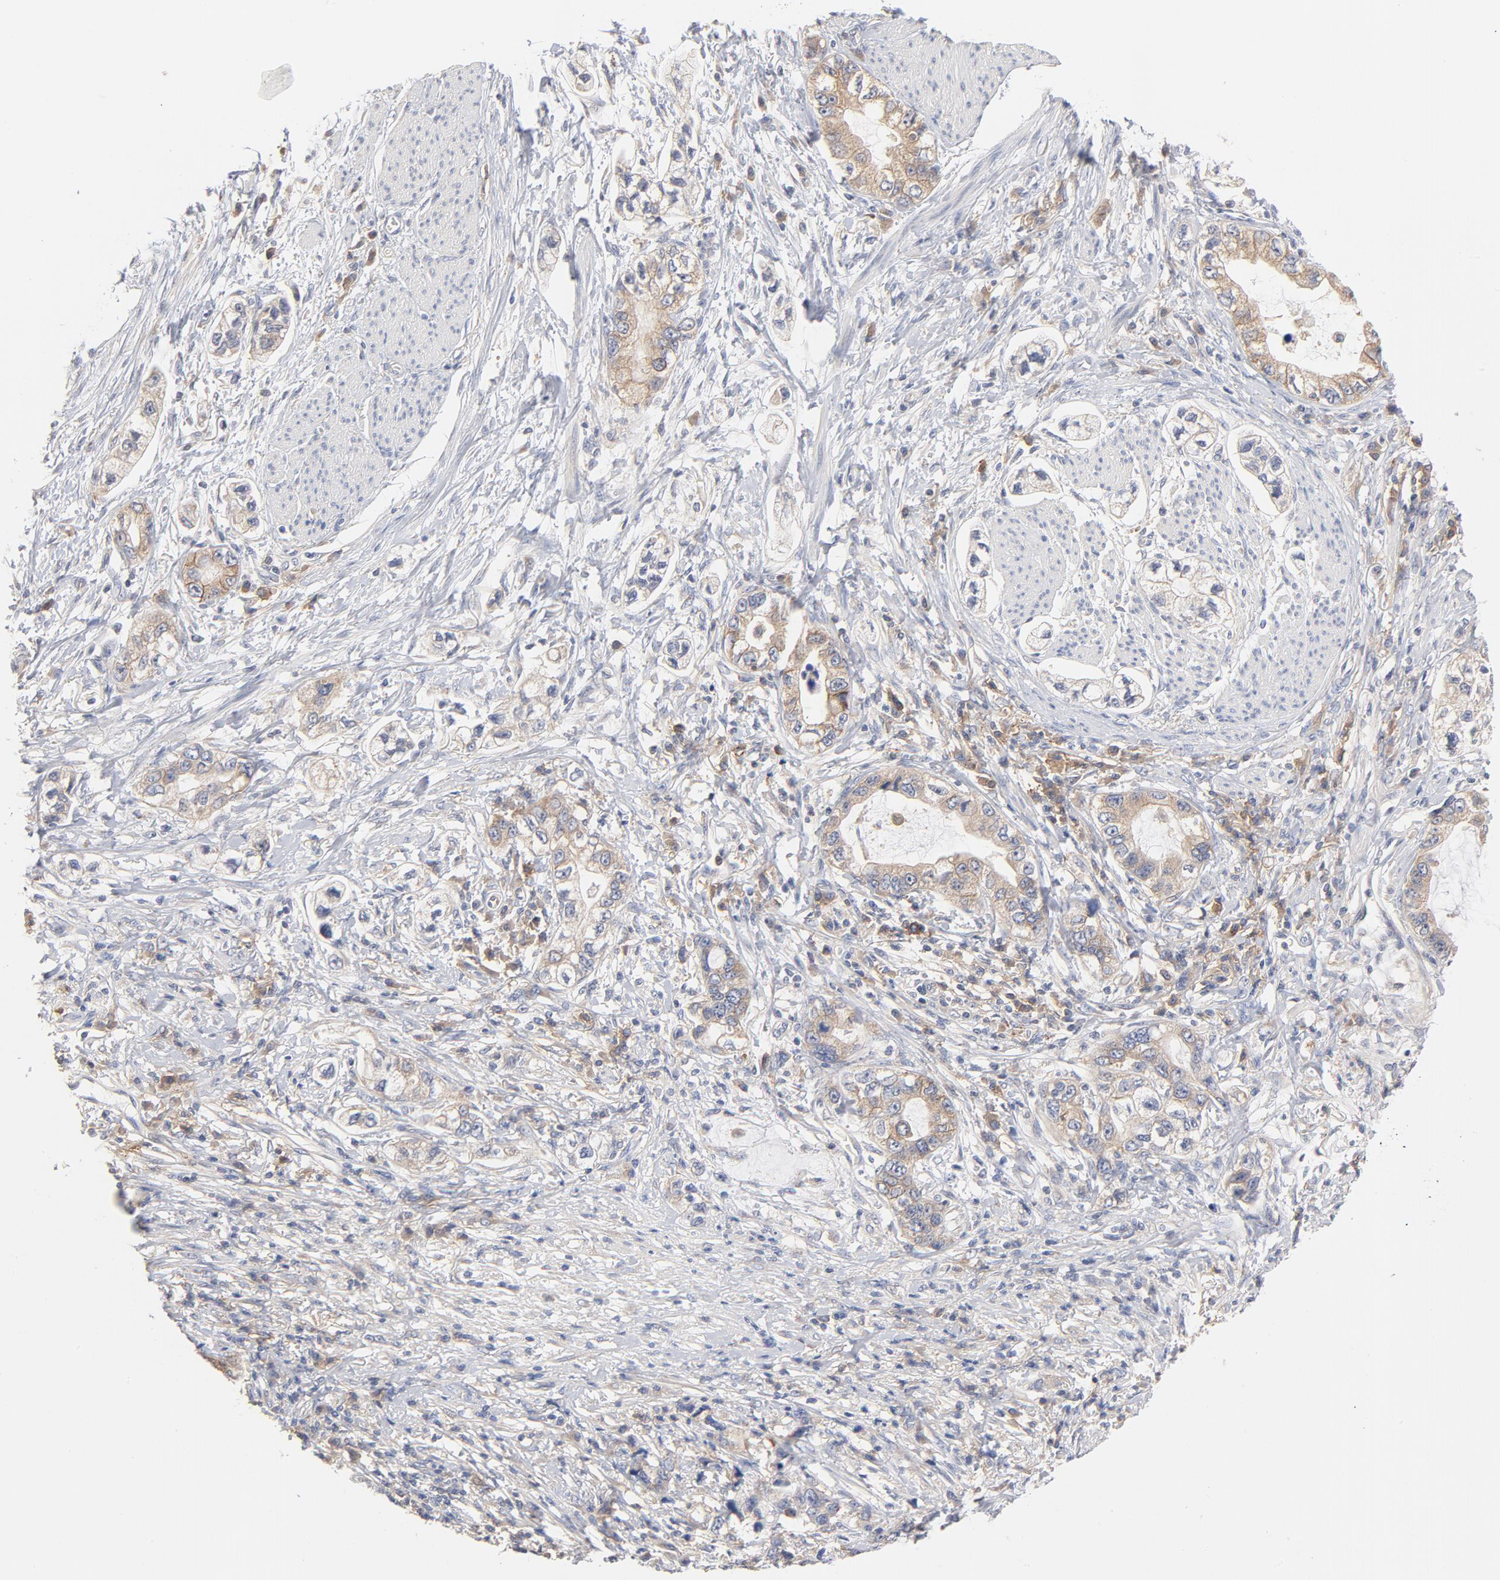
{"staining": {"intensity": "weak", "quantity": ">75%", "location": "cytoplasmic/membranous"}, "tissue": "stomach cancer", "cell_type": "Tumor cells", "image_type": "cancer", "snomed": [{"axis": "morphology", "description": "Adenocarcinoma, NOS"}, {"axis": "topography", "description": "Stomach, lower"}], "caption": "A high-resolution micrograph shows immunohistochemistry staining of adenocarcinoma (stomach), which reveals weak cytoplasmic/membranous positivity in about >75% of tumor cells. The protein of interest is stained brown, and the nuclei are stained in blue (DAB (3,3'-diaminobenzidine) IHC with brightfield microscopy, high magnification).", "gene": "SETD3", "patient": {"sex": "female", "age": 93}}